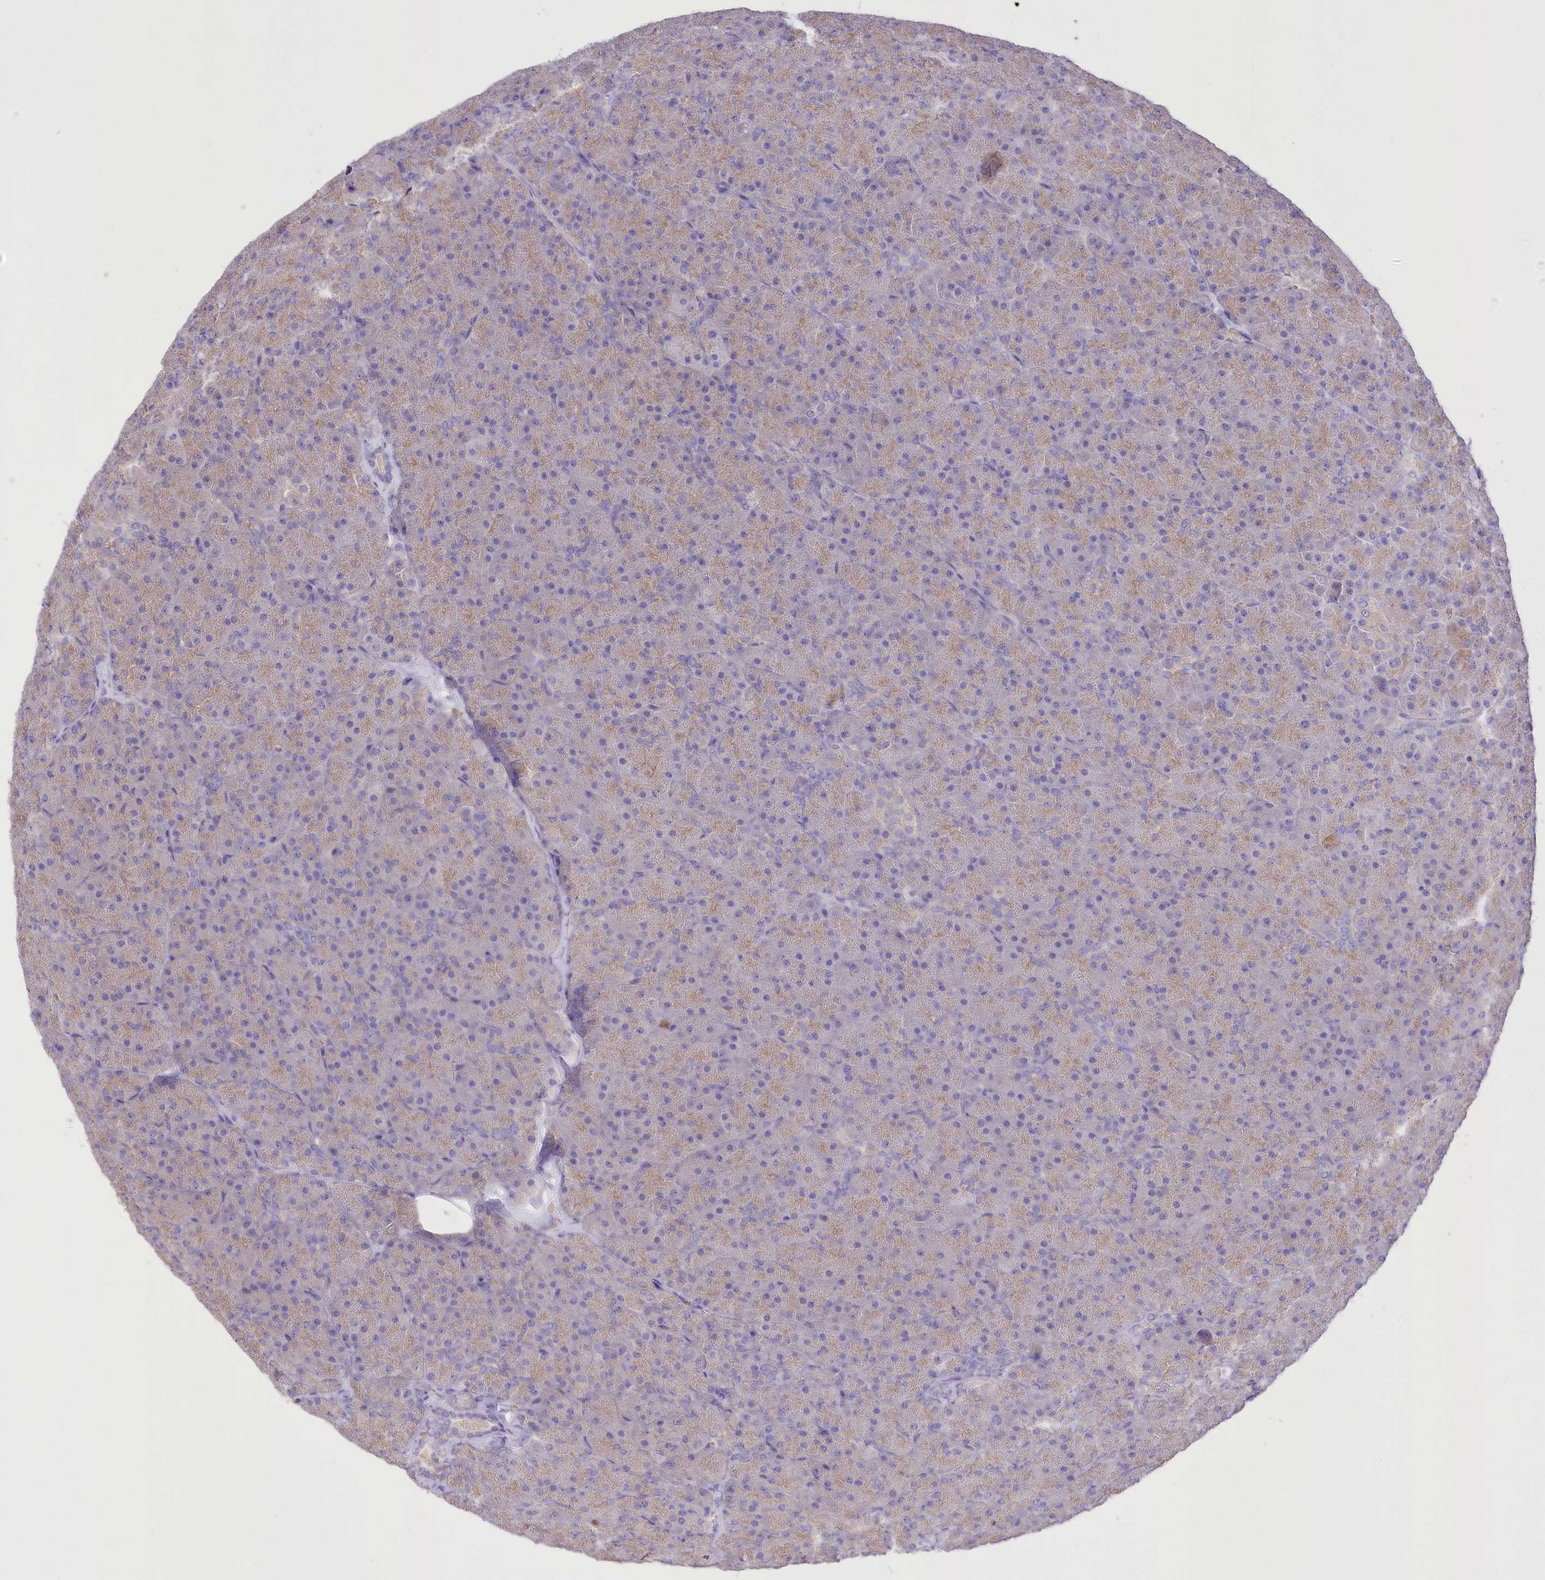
{"staining": {"intensity": "moderate", "quantity": "25%-75%", "location": "cytoplasmic/membranous"}, "tissue": "pancreas", "cell_type": "Exocrine glandular cells", "image_type": "normal", "snomed": [{"axis": "morphology", "description": "Normal tissue, NOS"}, {"axis": "topography", "description": "Pancreas"}], "caption": "This histopathology image demonstrates normal pancreas stained with IHC to label a protein in brown. The cytoplasmic/membranous of exocrine glandular cells show moderate positivity for the protein. Nuclei are counter-stained blue.", "gene": "PRSS53", "patient": {"sex": "male", "age": 36}}